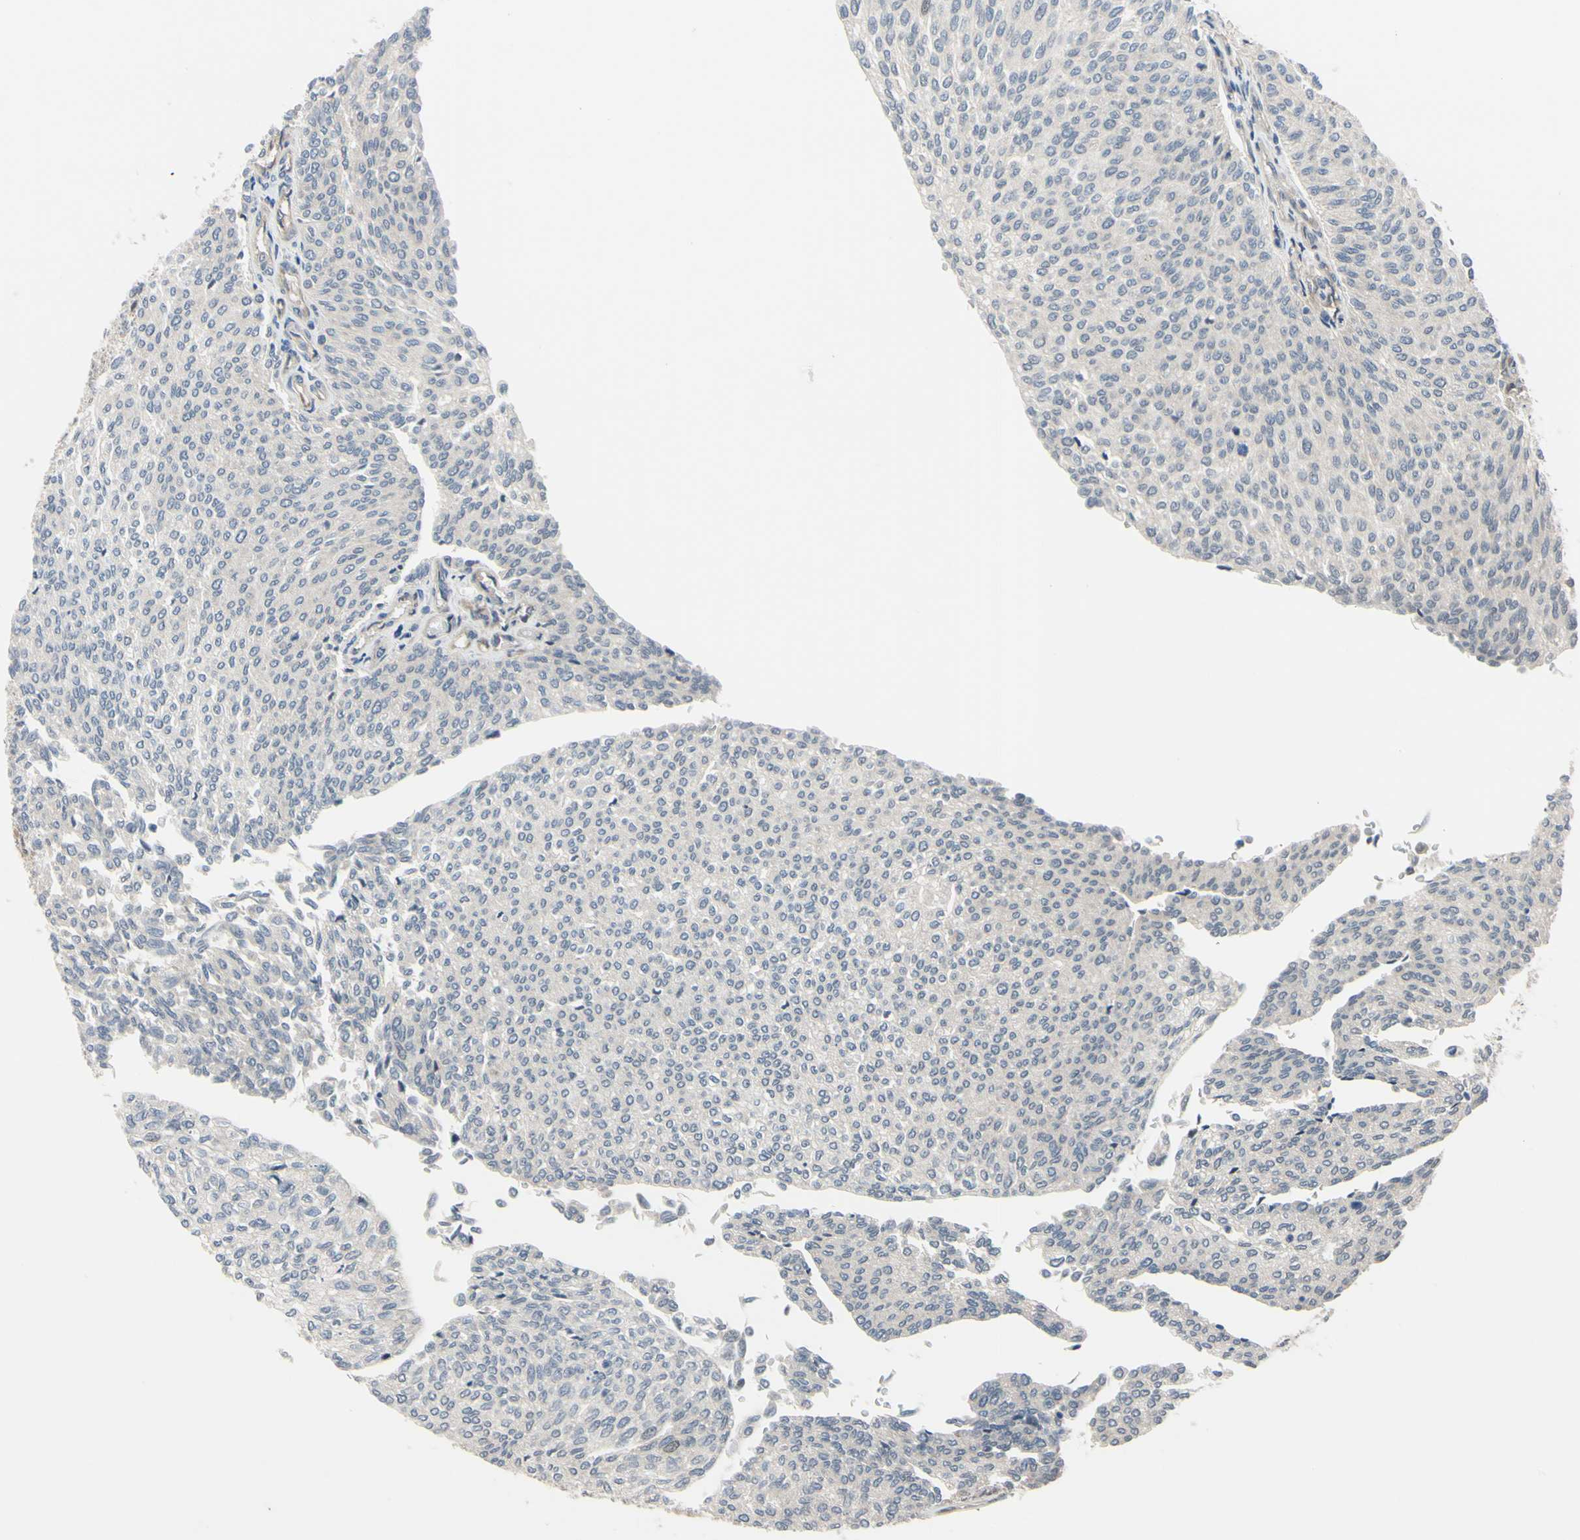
{"staining": {"intensity": "moderate", "quantity": "<25%", "location": "cytoplasmic/membranous,nuclear"}, "tissue": "urothelial cancer", "cell_type": "Tumor cells", "image_type": "cancer", "snomed": [{"axis": "morphology", "description": "Urothelial carcinoma, Low grade"}, {"axis": "topography", "description": "Urinary bladder"}], "caption": "Urothelial carcinoma (low-grade) tissue demonstrates moderate cytoplasmic/membranous and nuclear positivity in about <25% of tumor cells, visualized by immunohistochemistry. (DAB IHC with brightfield microscopy, high magnification).", "gene": "COMMD9", "patient": {"sex": "female", "age": 79}}